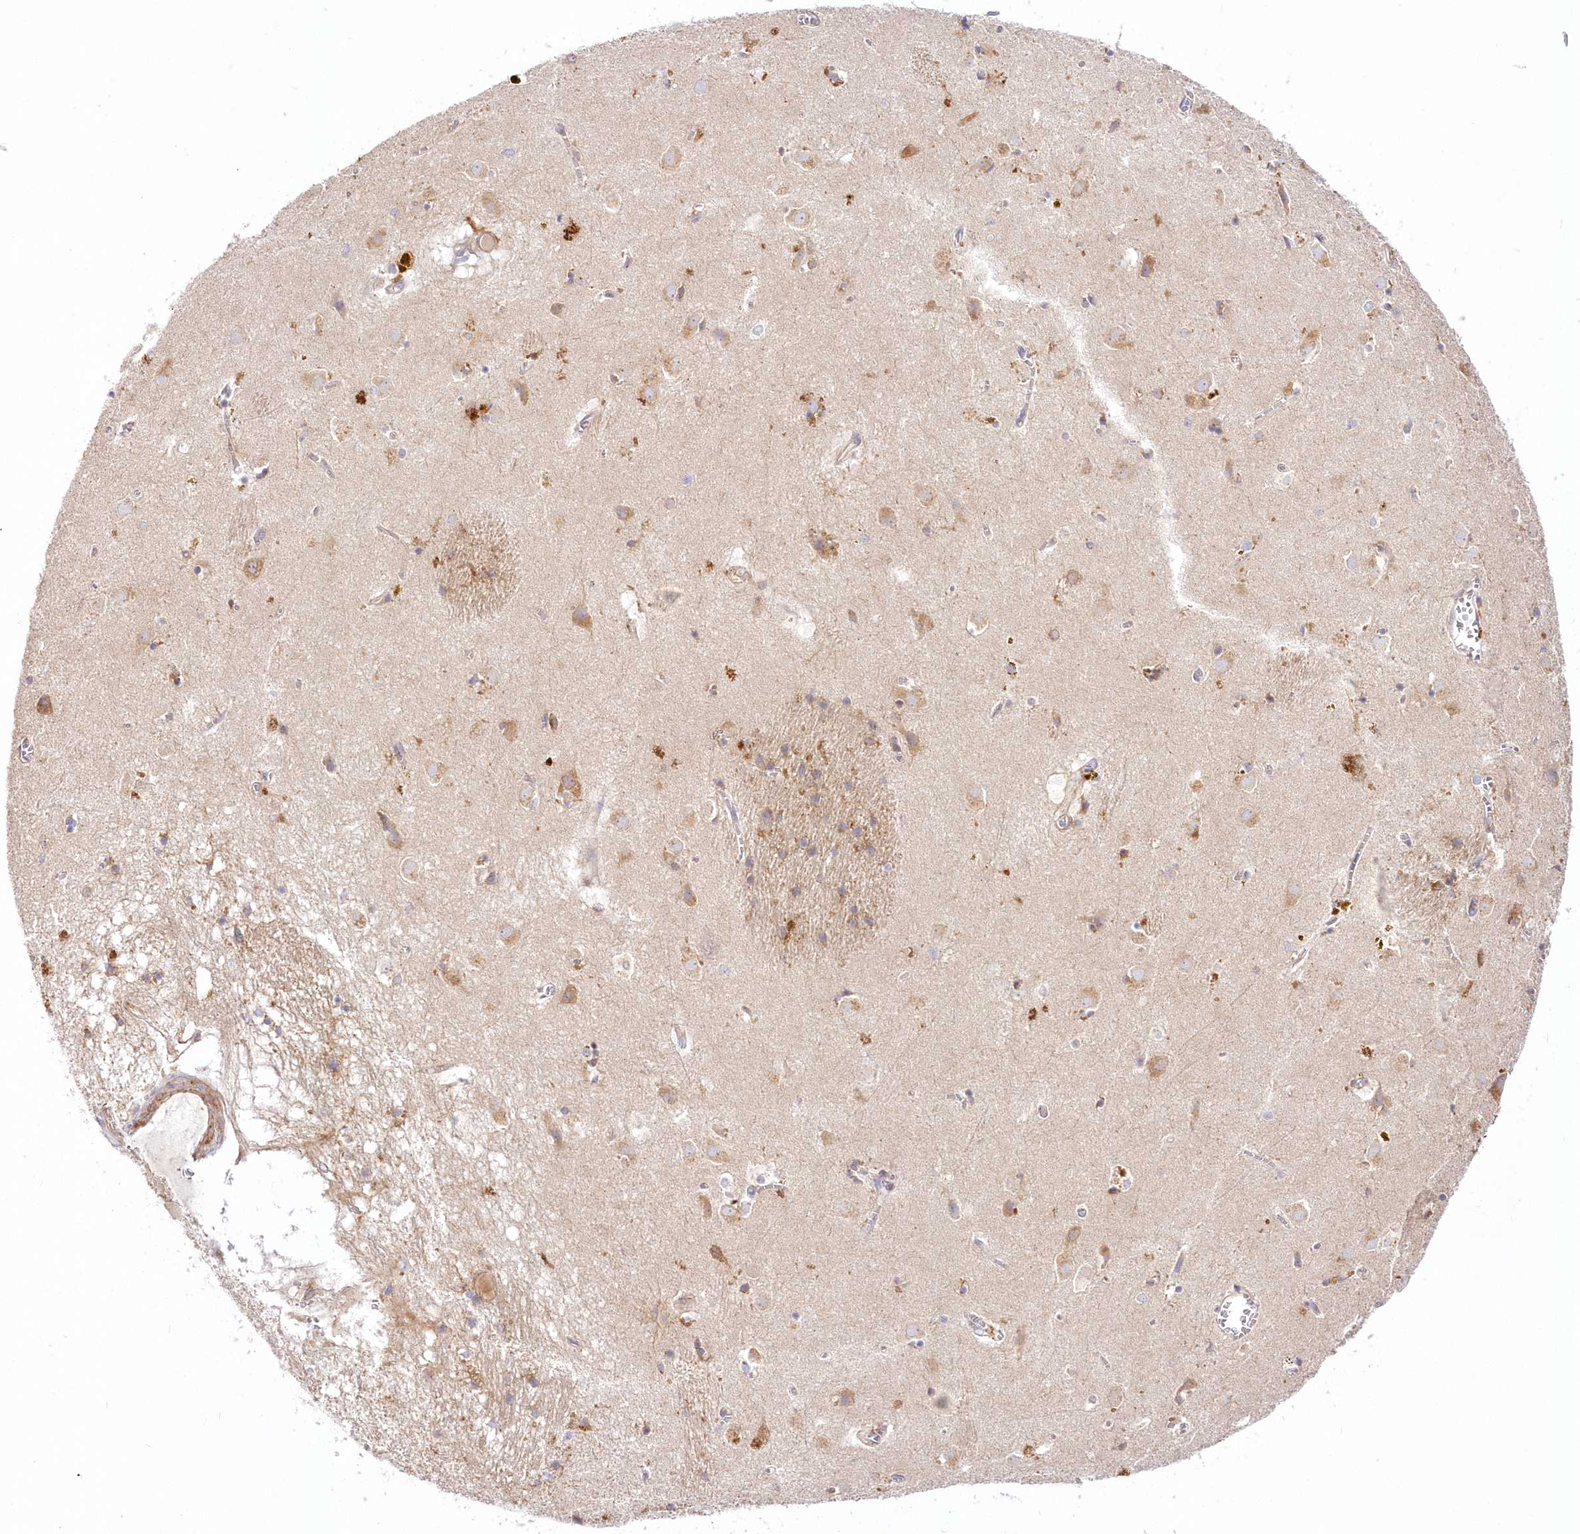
{"staining": {"intensity": "moderate", "quantity": "<25%", "location": "cytoplasmic/membranous"}, "tissue": "caudate", "cell_type": "Glial cells", "image_type": "normal", "snomed": [{"axis": "morphology", "description": "Normal tissue, NOS"}, {"axis": "topography", "description": "Lateral ventricle wall"}], "caption": "IHC micrograph of normal human caudate stained for a protein (brown), which shows low levels of moderate cytoplasmic/membranous expression in about <25% of glial cells.", "gene": "ARFGEF3", "patient": {"sex": "male", "age": 70}}